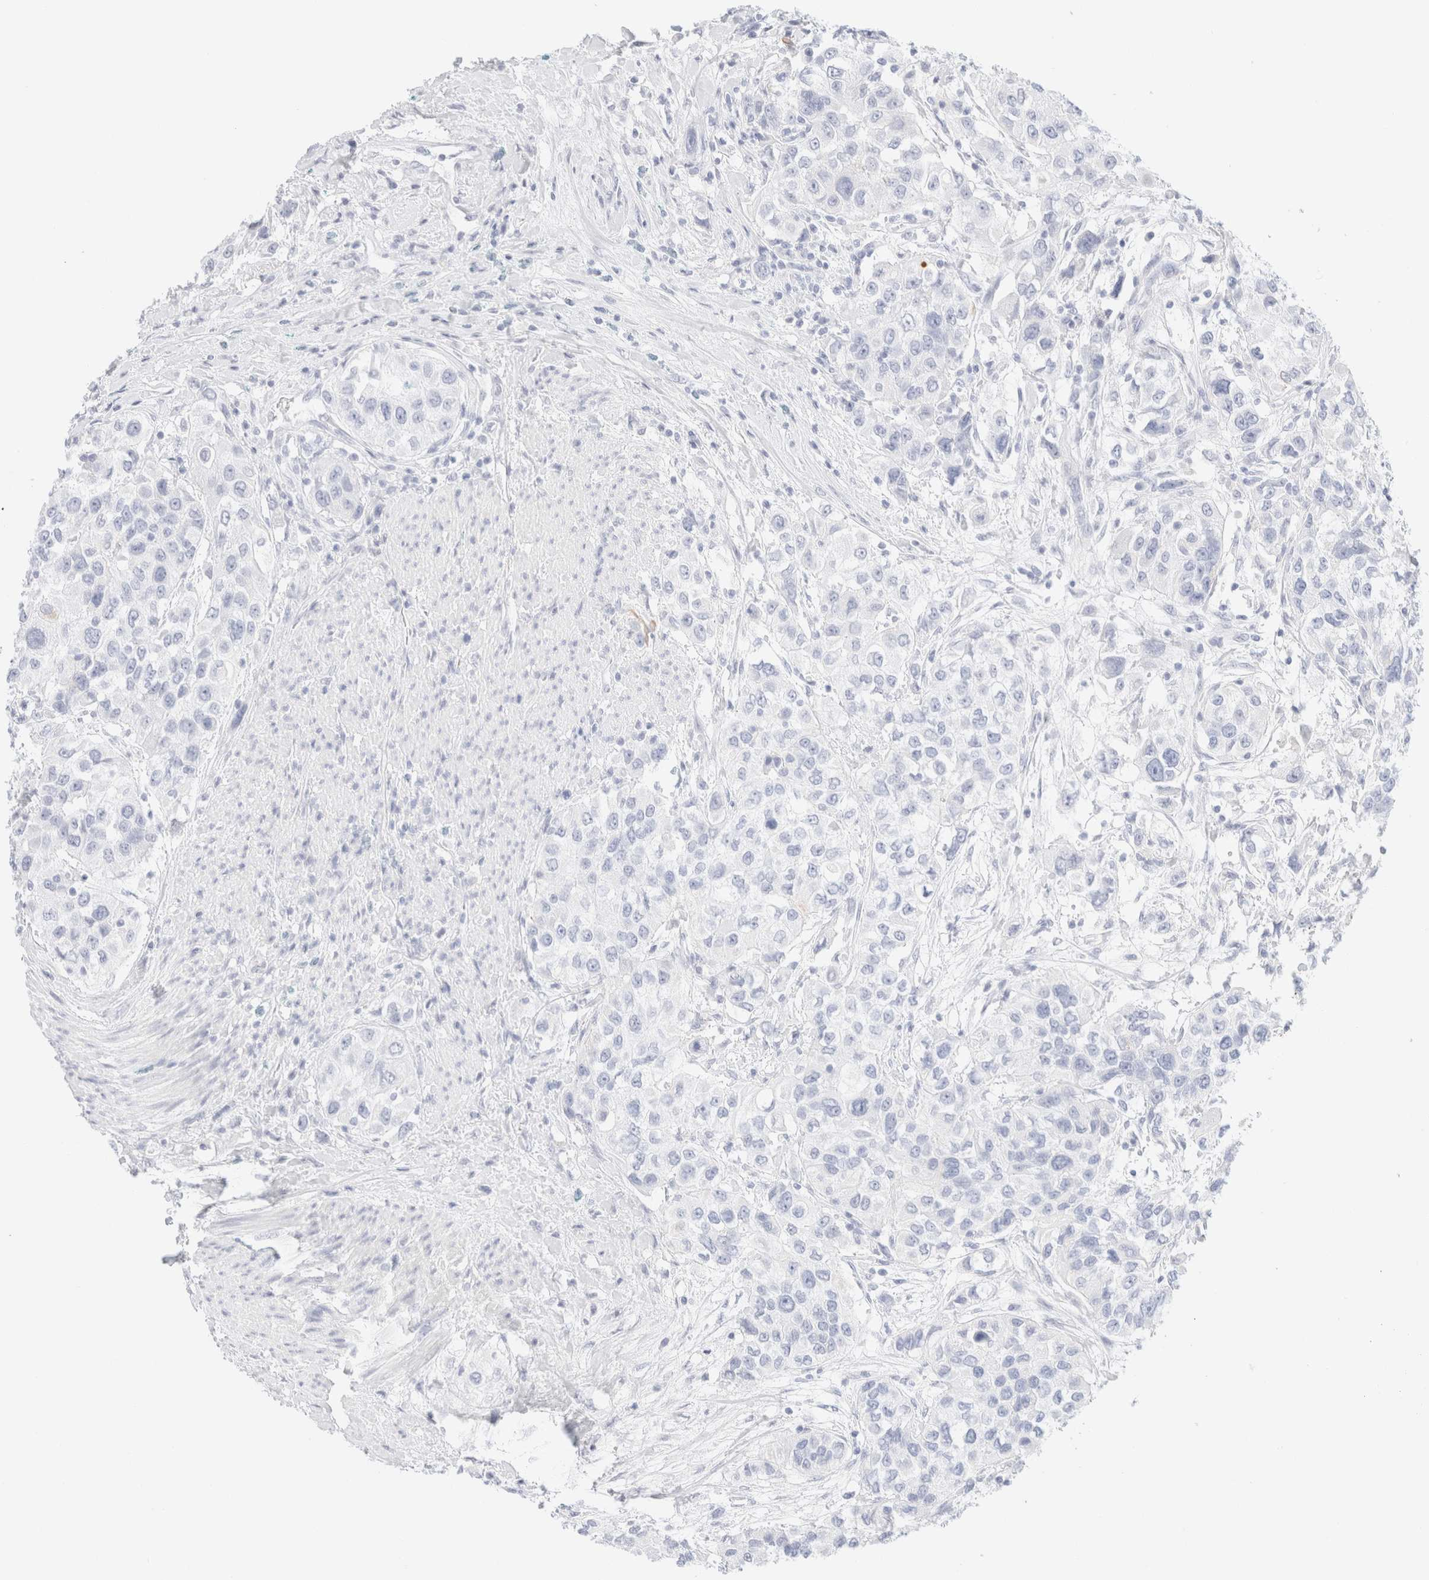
{"staining": {"intensity": "negative", "quantity": "none", "location": "none"}, "tissue": "urothelial cancer", "cell_type": "Tumor cells", "image_type": "cancer", "snomed": [{"axis": "morphology", "description": "Urothelial carcinoma, High grade"}, {"axis": "topography", "description": "Urinary bladder"}], "caption": "The image displays no staining of tumor cells in urothelial cancer.", "gene": "KRT15", "patient": {"sex": "female", "age": 80}}